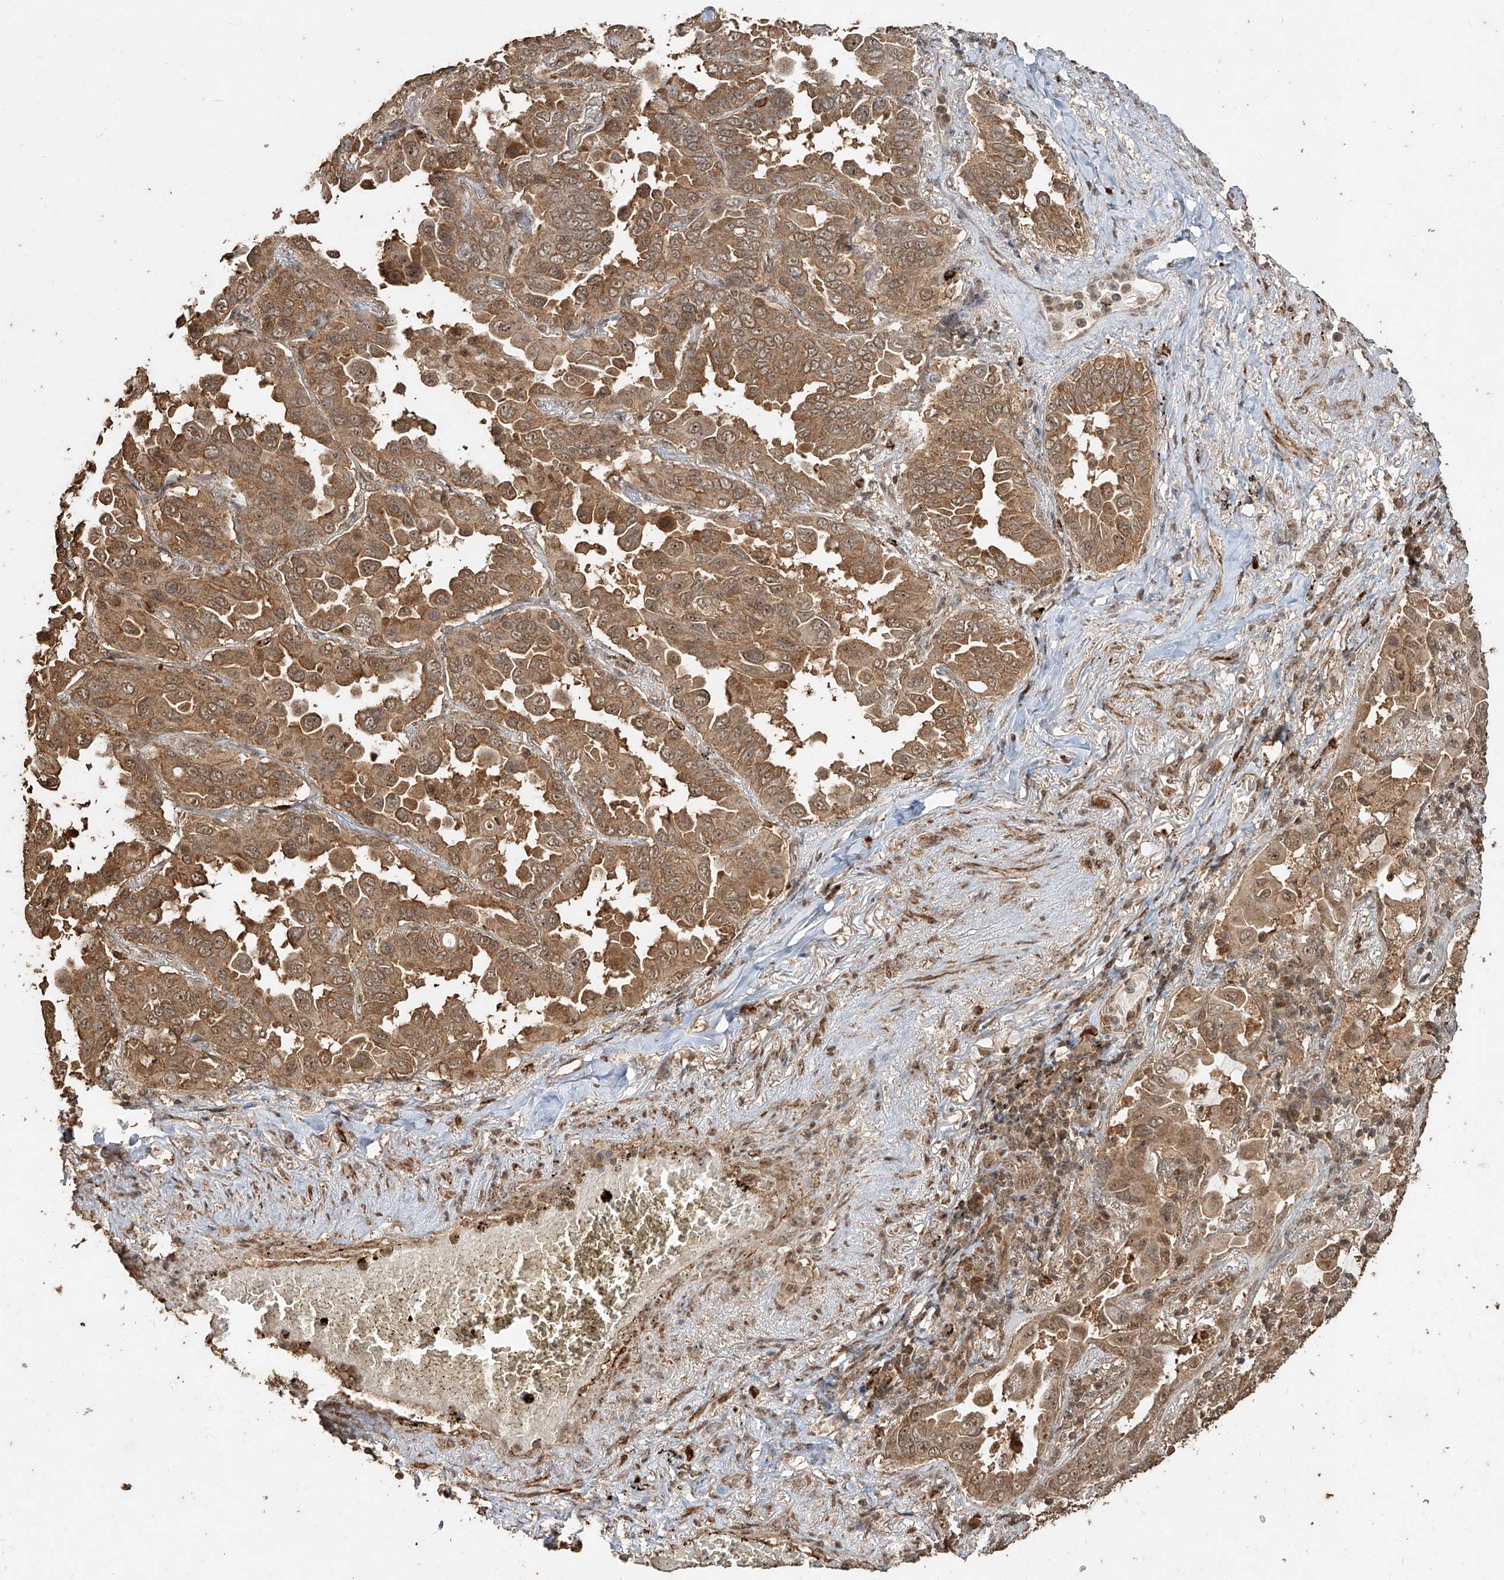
{"staining": {"intensity": "moderate", "quantity": ">75%", "location": "cytoplasmic/membranous,nuclear"}, "tissue": "lung cancer", "cell_type": "Tumor cells", "image_type": "cancer", "snomed": [{"axis": "morphology", "description": "Adenocarcinoma, NOS"}, {"axis": "topography", "description": "Lung"}], "caption": "The micrograph reveals a brown stain indicating the presence of a protein in the cytoplasmic/membranous and nuclear of tumor cells in lung cancer.", "gene": "ZNF660", "patient": {"sex": "male", "age": 64}}